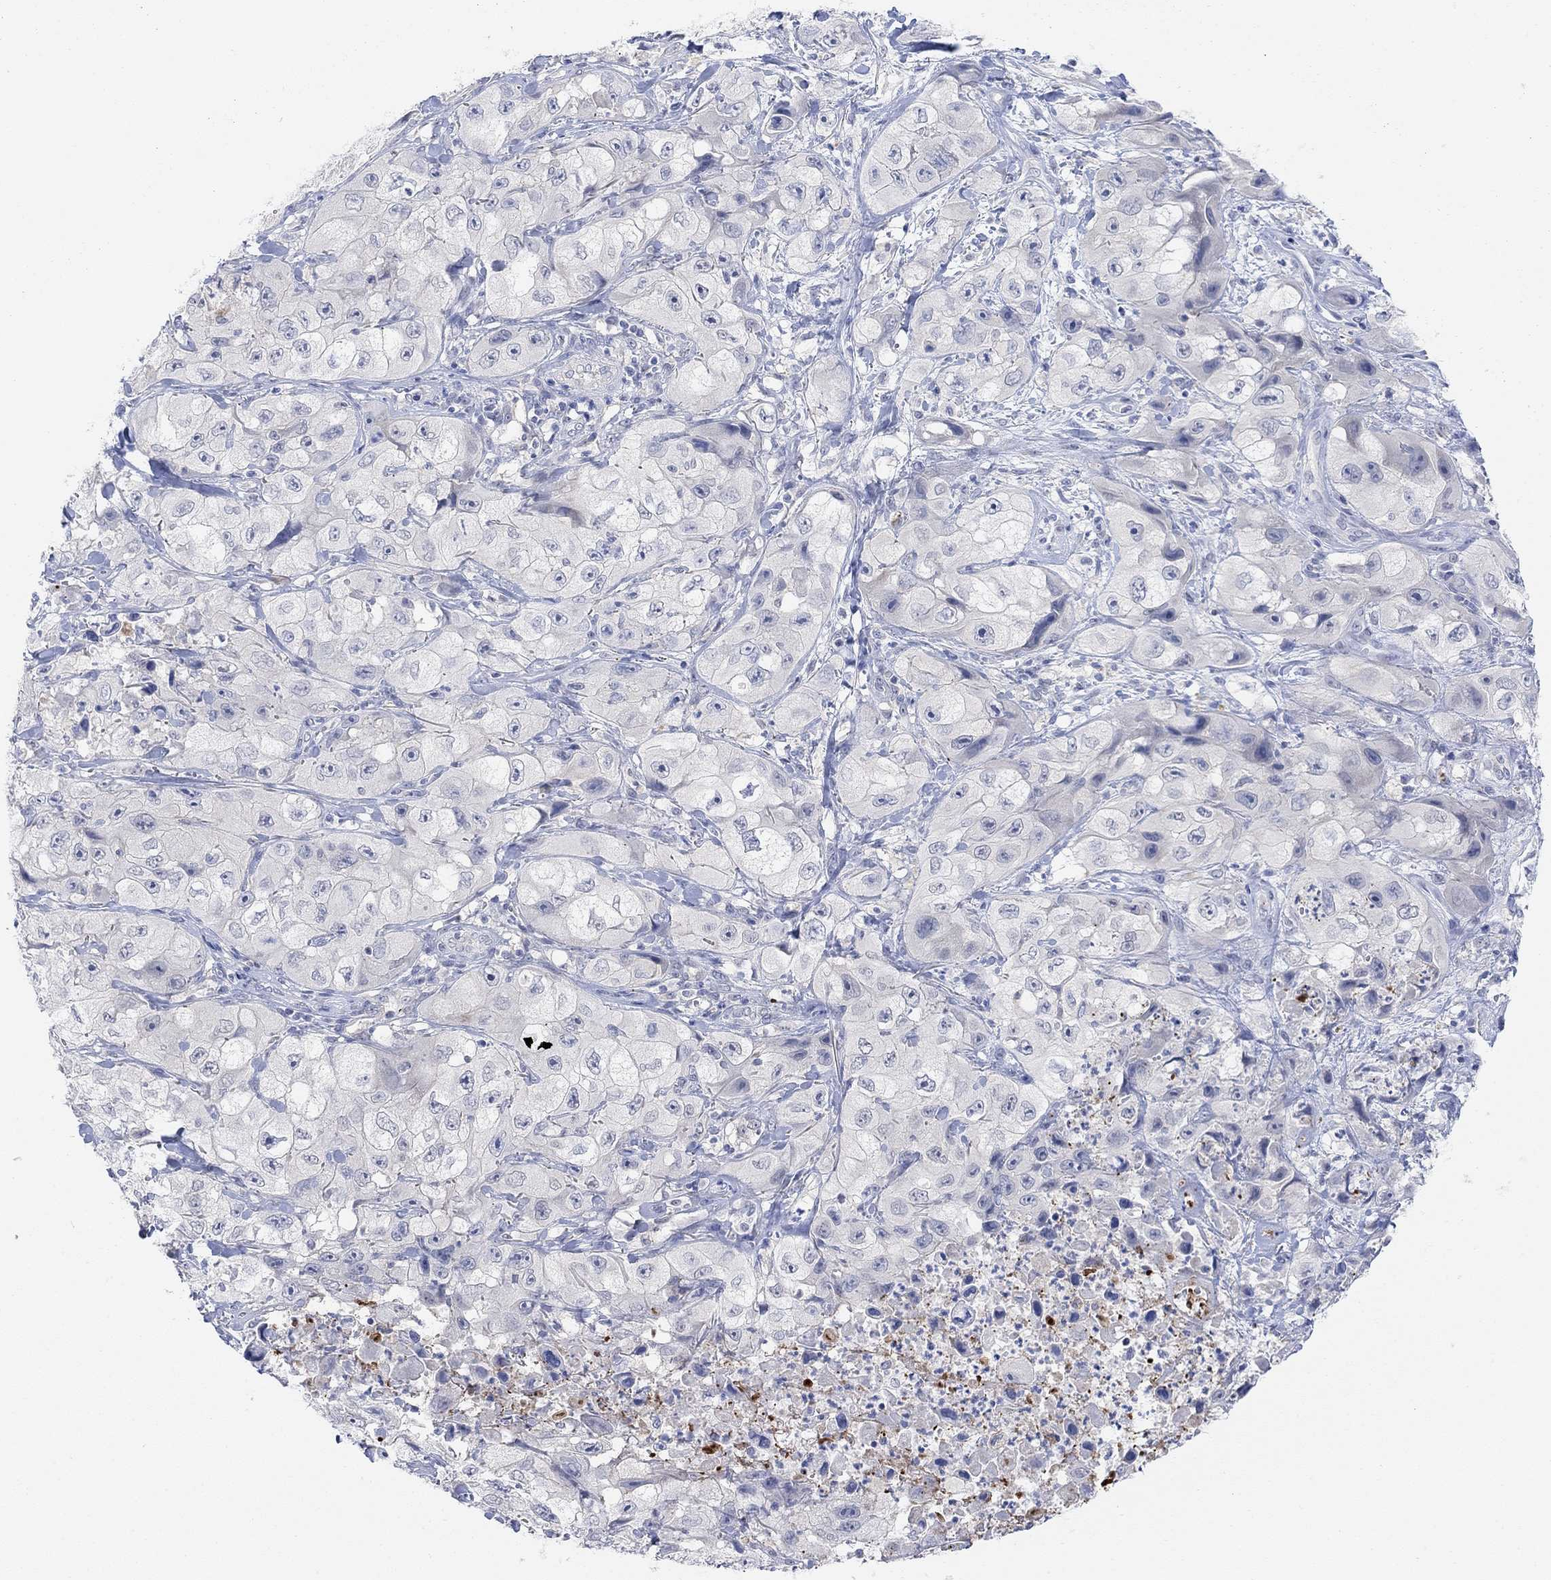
{"staining": {"intensity": "negative", "quantity": "none", "location": "none"}, "tissue": "skin cancer", "cell_type": "Tumor cells", "image_type": "cancer", "snomed": [{"axis": "morphology", "description": "Squamous cell carcinoma, NOS"}, {"axis": "topography", "description": "Skin"}, {"axis": "topography", "description": "Subcutis"}], "caption": "Immunohistochemistry micrograph of squamous cell carcinoma (skin) stained for a protein (brown), which shows no staining in tumor cells.", "gene": "RIMS1", "patient": {"sex": "male", "age": 73}}